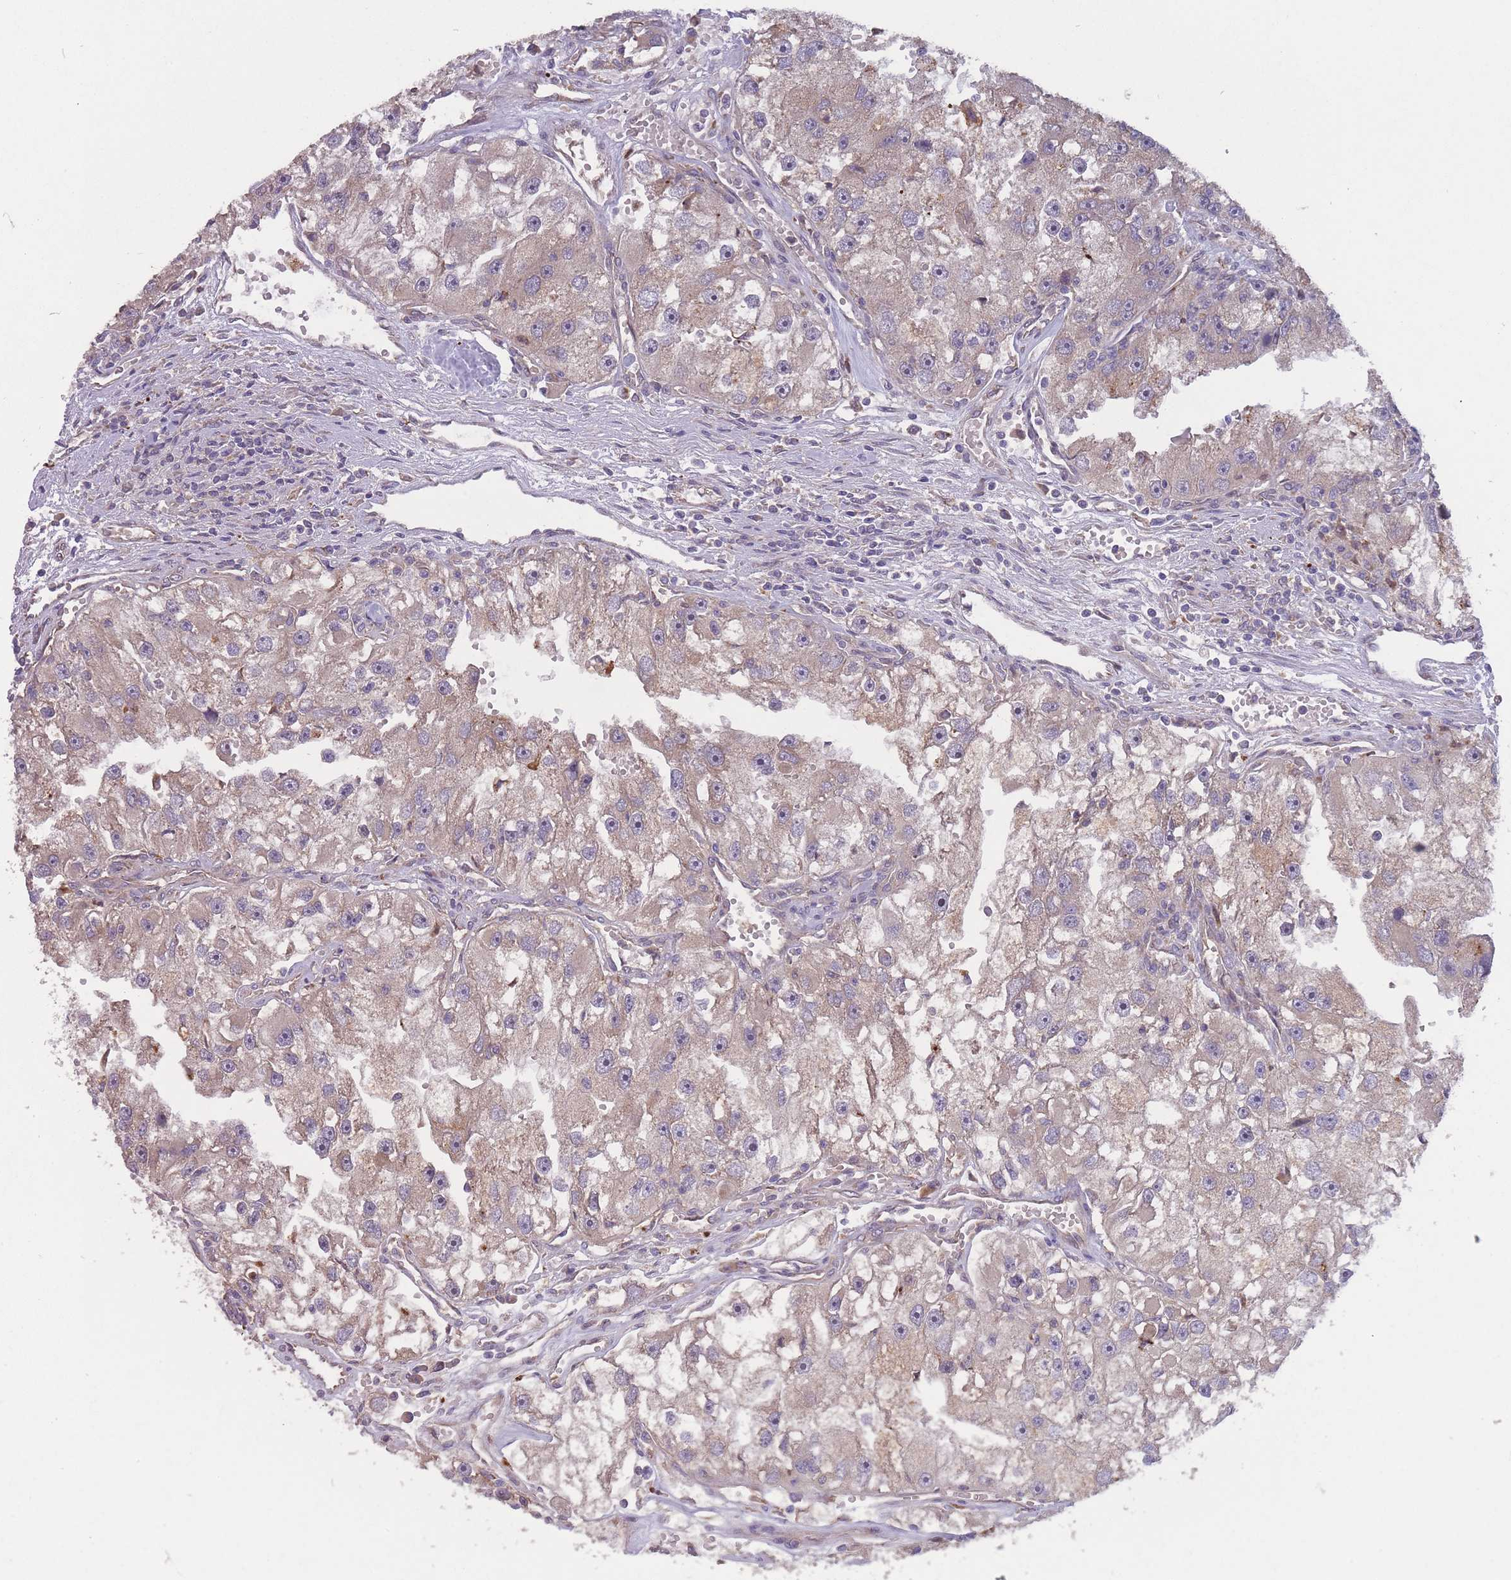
{"staining": {"intensity": "weak", "quantity": "25%-75%", "location": "cytoplasmic/membranous"}, "tissue": "renal cancer", "cell_type": "Tumor cells", "image_type": "cancer", "snomed": [{"axis": "morphology", "description": "Adenocarcinoma, NOS"}, {"axis": "topography", "description": "Kidney"}], "caption": "Immunohistochemistry photomicrograph of renal adenocarcinoma stained for a protein (brown), which exhibits low levels of weak cytoplasmic/membranous positivity in about 25%-75% of tumor cells.", "gene": "ITPKC", "patient": {"sex": "male", "age": 63}}